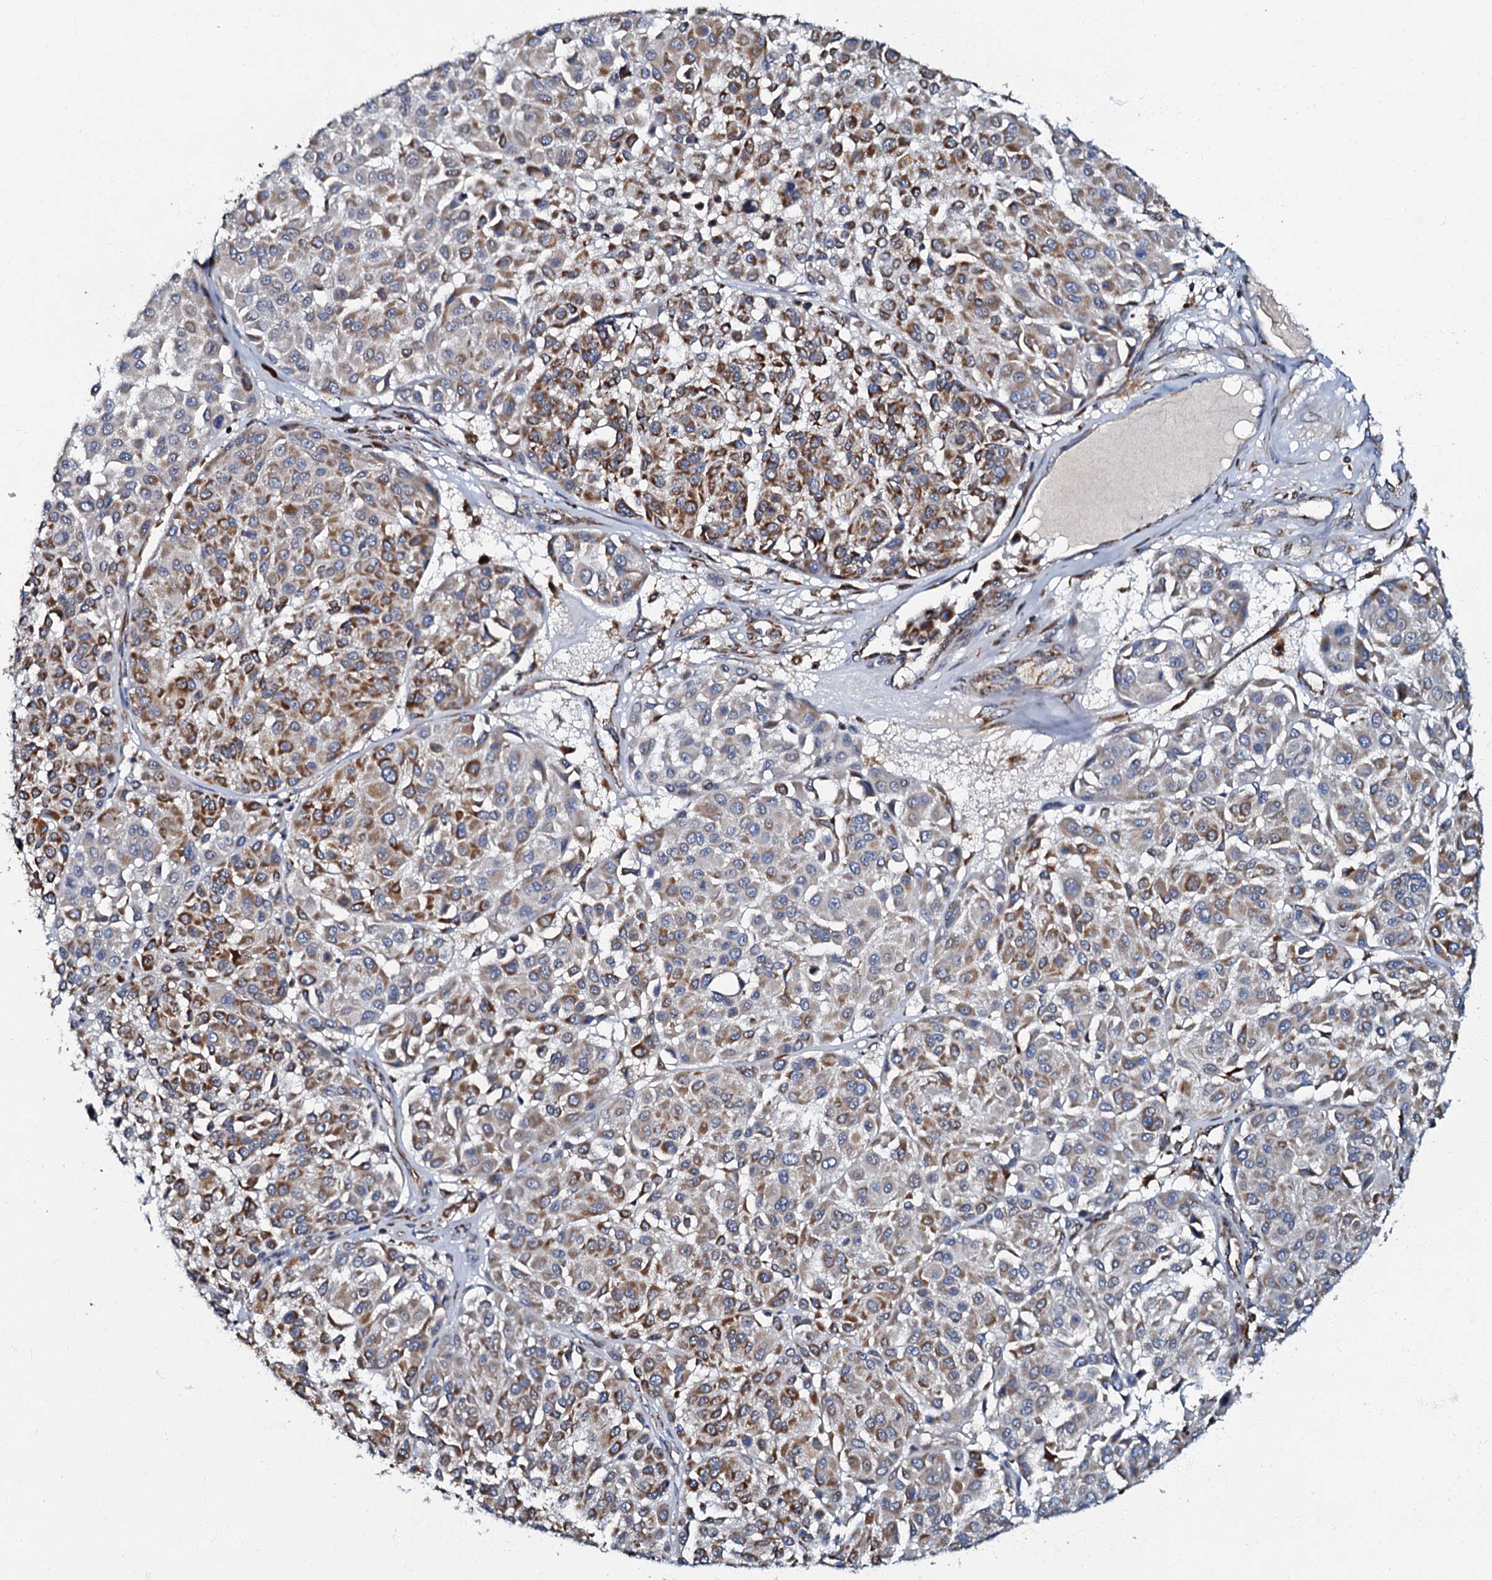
{"staining": {"intensity": "moderate", "quantity": ">75%", "location": "cytoplasmic/membranous"}, "tissue": "melanoma", "cell_type": "Tumor cells", "image_type": "cancer", "snomed": [{"axis": "morphology", "description": "Malignant melanoma, Metastatic site"}, {"axis": "topography", "description": "Soft tissue"}], "caption": "Melanoma tissue shows moderate cytoplasmic/membranous positivity in about >75% of tumor cells, visualized by immunohistochemistry. The staining was performed using DAB to visualize the protein expression in brown, while the nuclei were stained in blue with hematoxylin (Magnification: 20x).", "gene": "NDUFA12", "patient": {"sex": "male", "age": 41}}